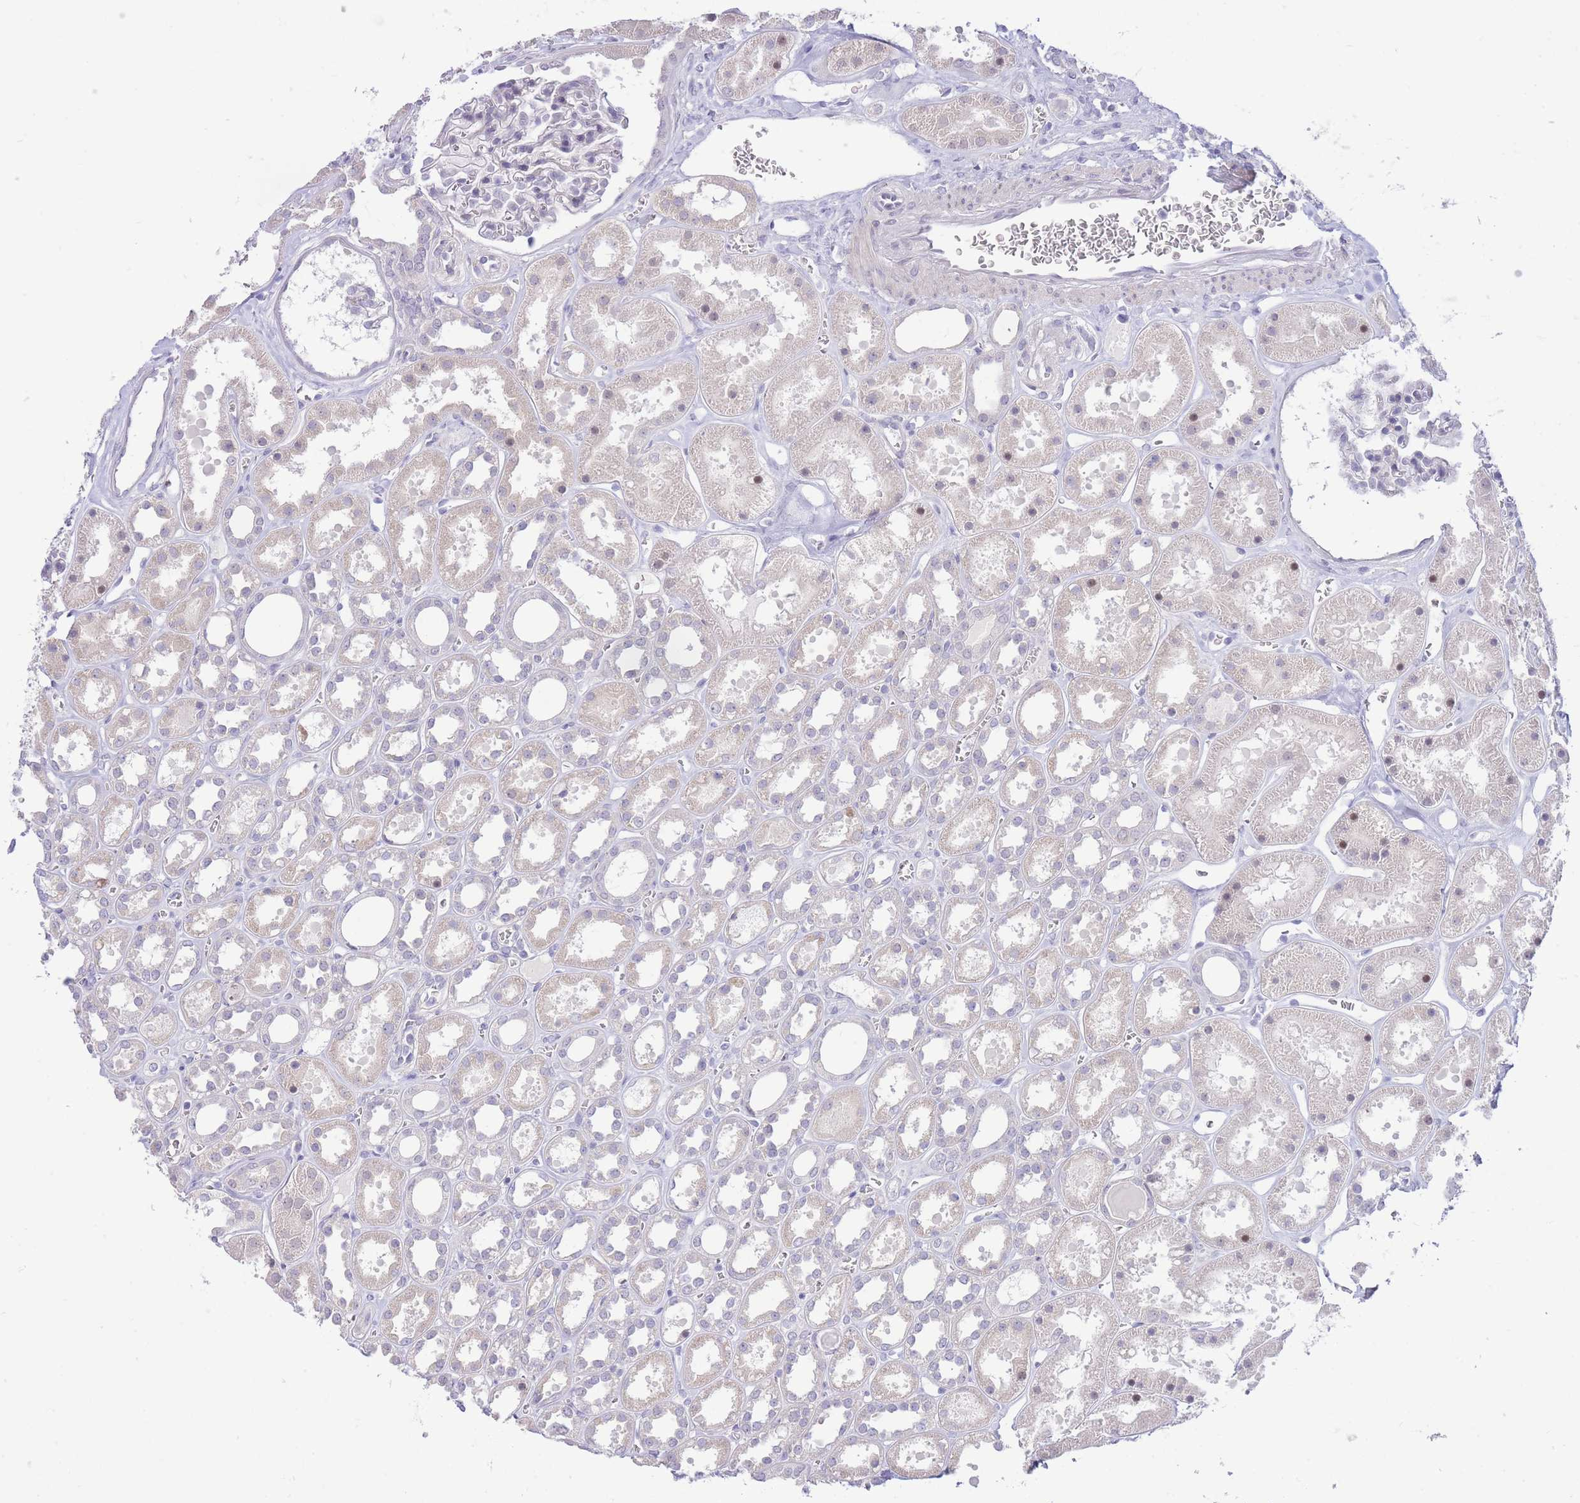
{"staining": {"intensity": "negative", "quantity": "none", "location": "none"}, "tissue": "kidney", "cell_type": "Cells in glomeruli", "image_type": "normal", "snomed": [{"axis": "morphology", "description": "Normal tissue, NOS"}, {"axis": "topography", "description": "Kidney"}], "caption": "Kidney stained for a protein using immunohistochemistry shows no expression cells in glomeruli.", "gene": "FBXO46", "patient": {"sex": "female", "age": 41}}